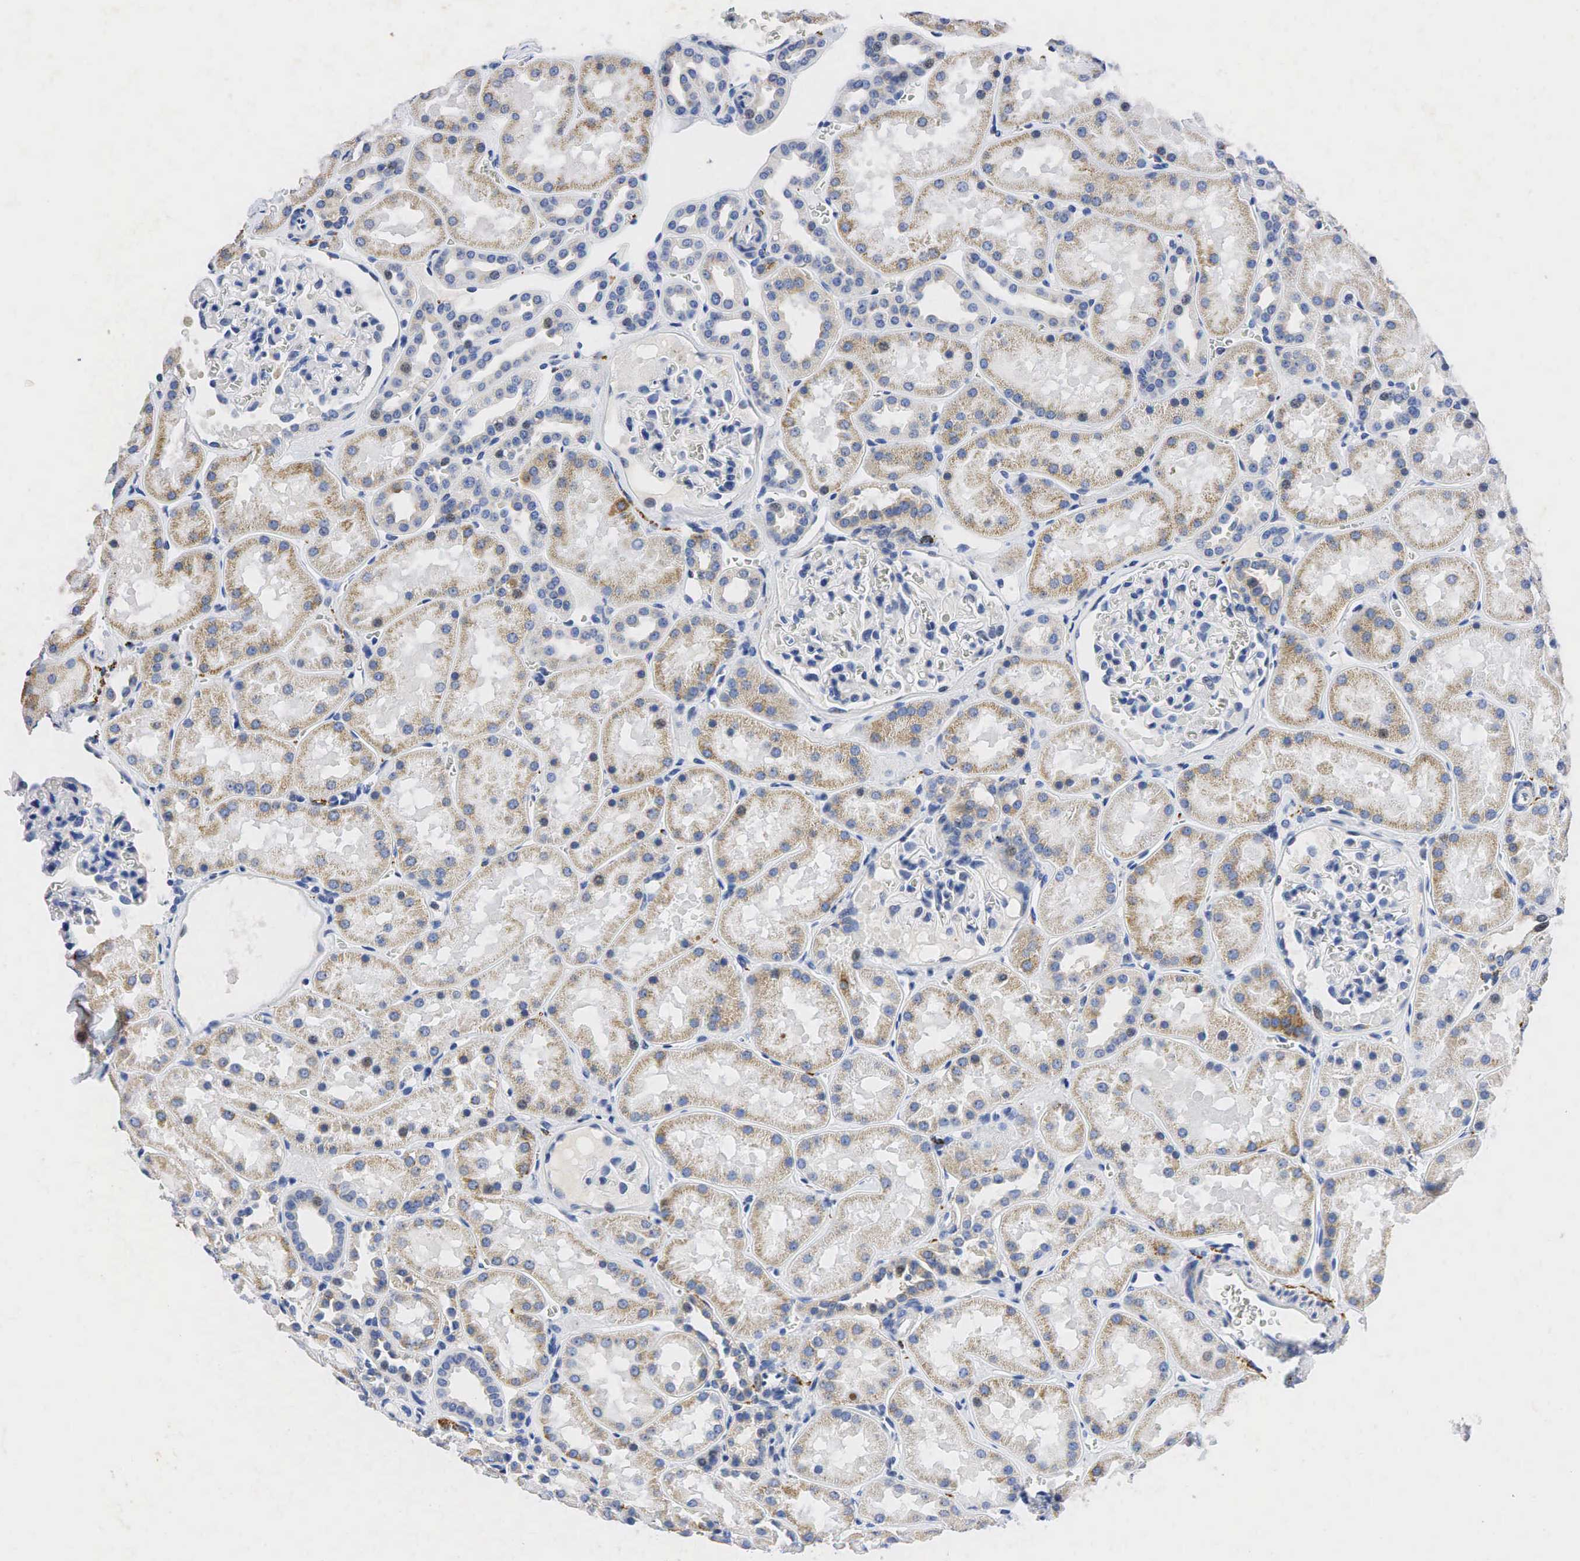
{"staining": {"intensity": "negative", "quantity": "none", "location": "none"}, "tissue": "kidney", "cell_type": "Cells in glomeruli", "image_type": "normal", "snomed": [{"axis": "morphology", "description": "Normal tissue, NOS"}, {"axis": "topography", "description": "Kidney"}], "caption": "An immunohistochemistry (IHC) histopathology image of unremarkable kidney is shown. There is no staining in cells in glomeruli of kidney. (DAB (3,3'-diaminobenzidine) immunohistochemistry (IHC), high magnification).", "gene": "SYP", "patient": {"sex": "female", "age": 52}}